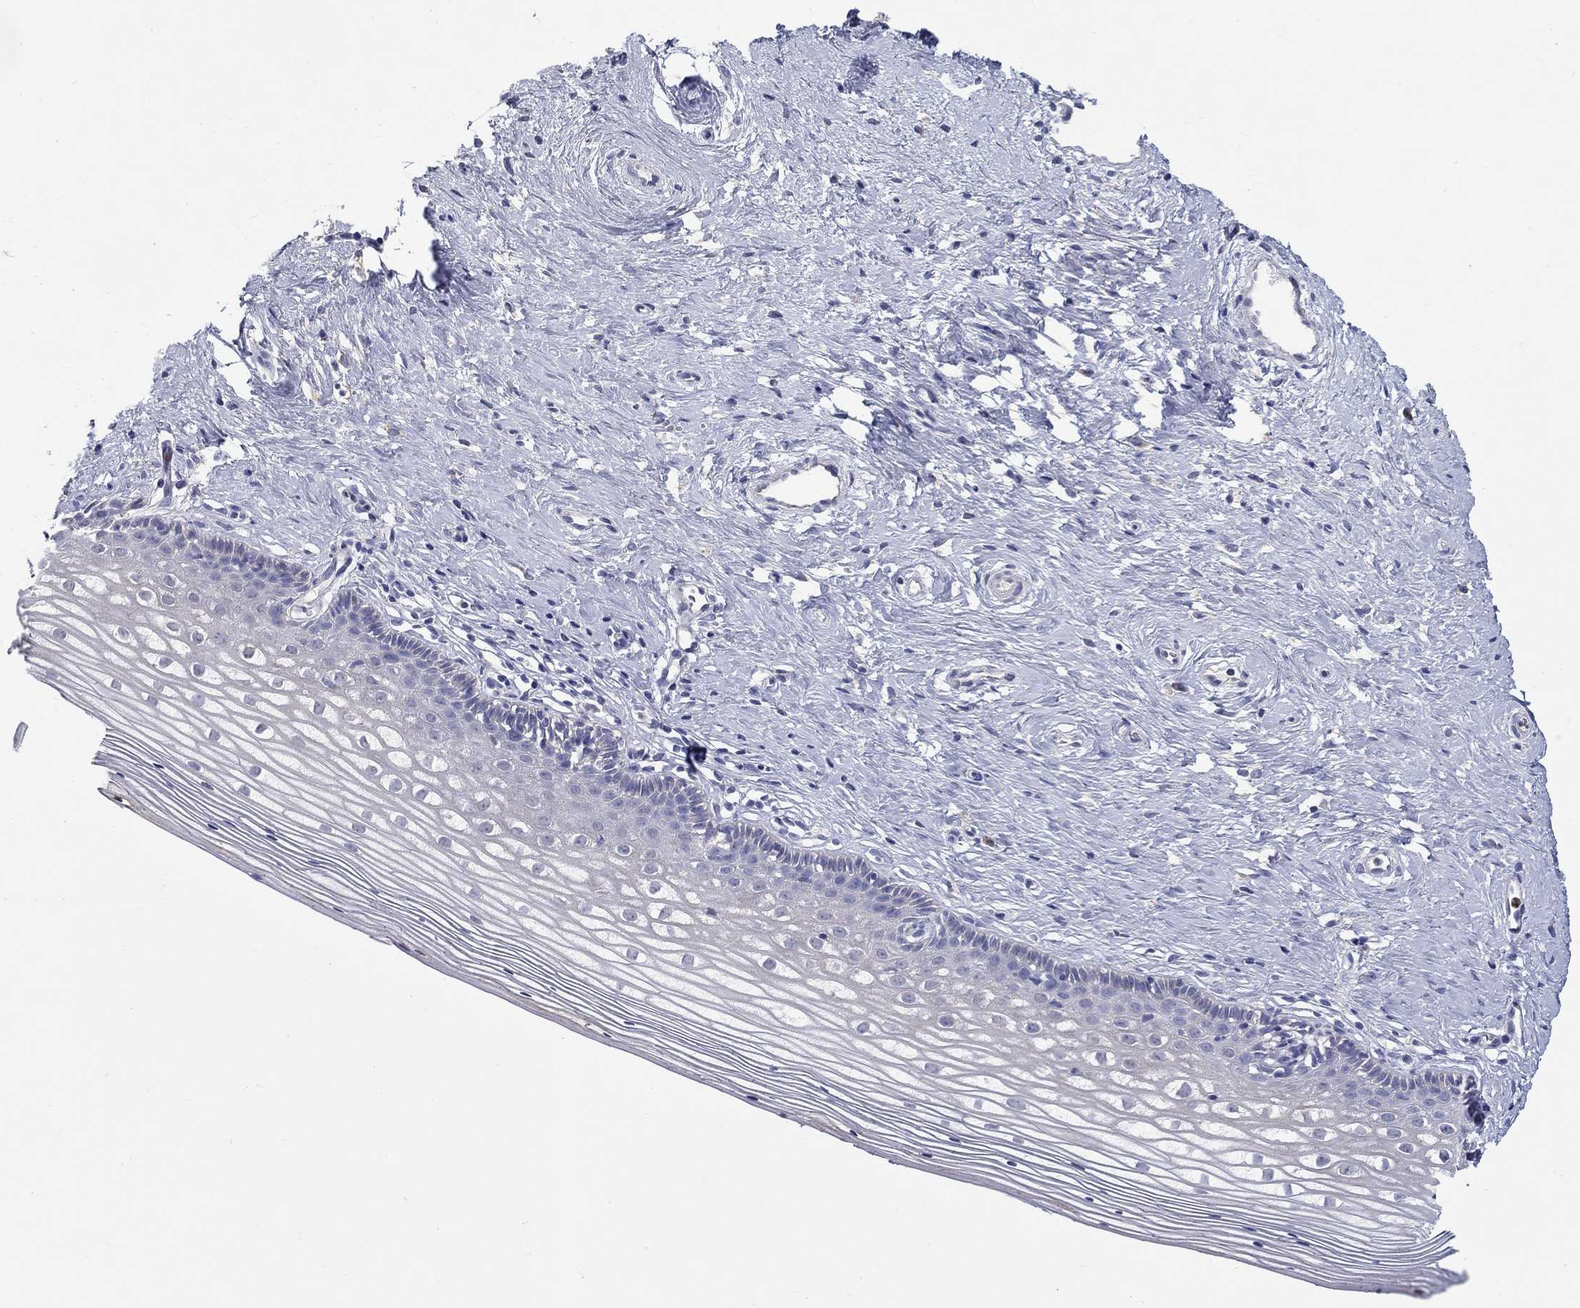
{"staining": {"intensity": "negative", "quantity": "none", "location": "none"}, "tissue": "cervix", "cell_type": "Glandular cells", "image_type": "normal", "snomed": [{"axis": "morphology", "description": "Normal tissue, NOS"}, {"axis": "topography", "description": "Cervix"}], "caption": "Glandular cells show no significant expression in unremarkable cervix.", "gene": "ABCA4", "patient": {"sex": "female", "age": 40}}